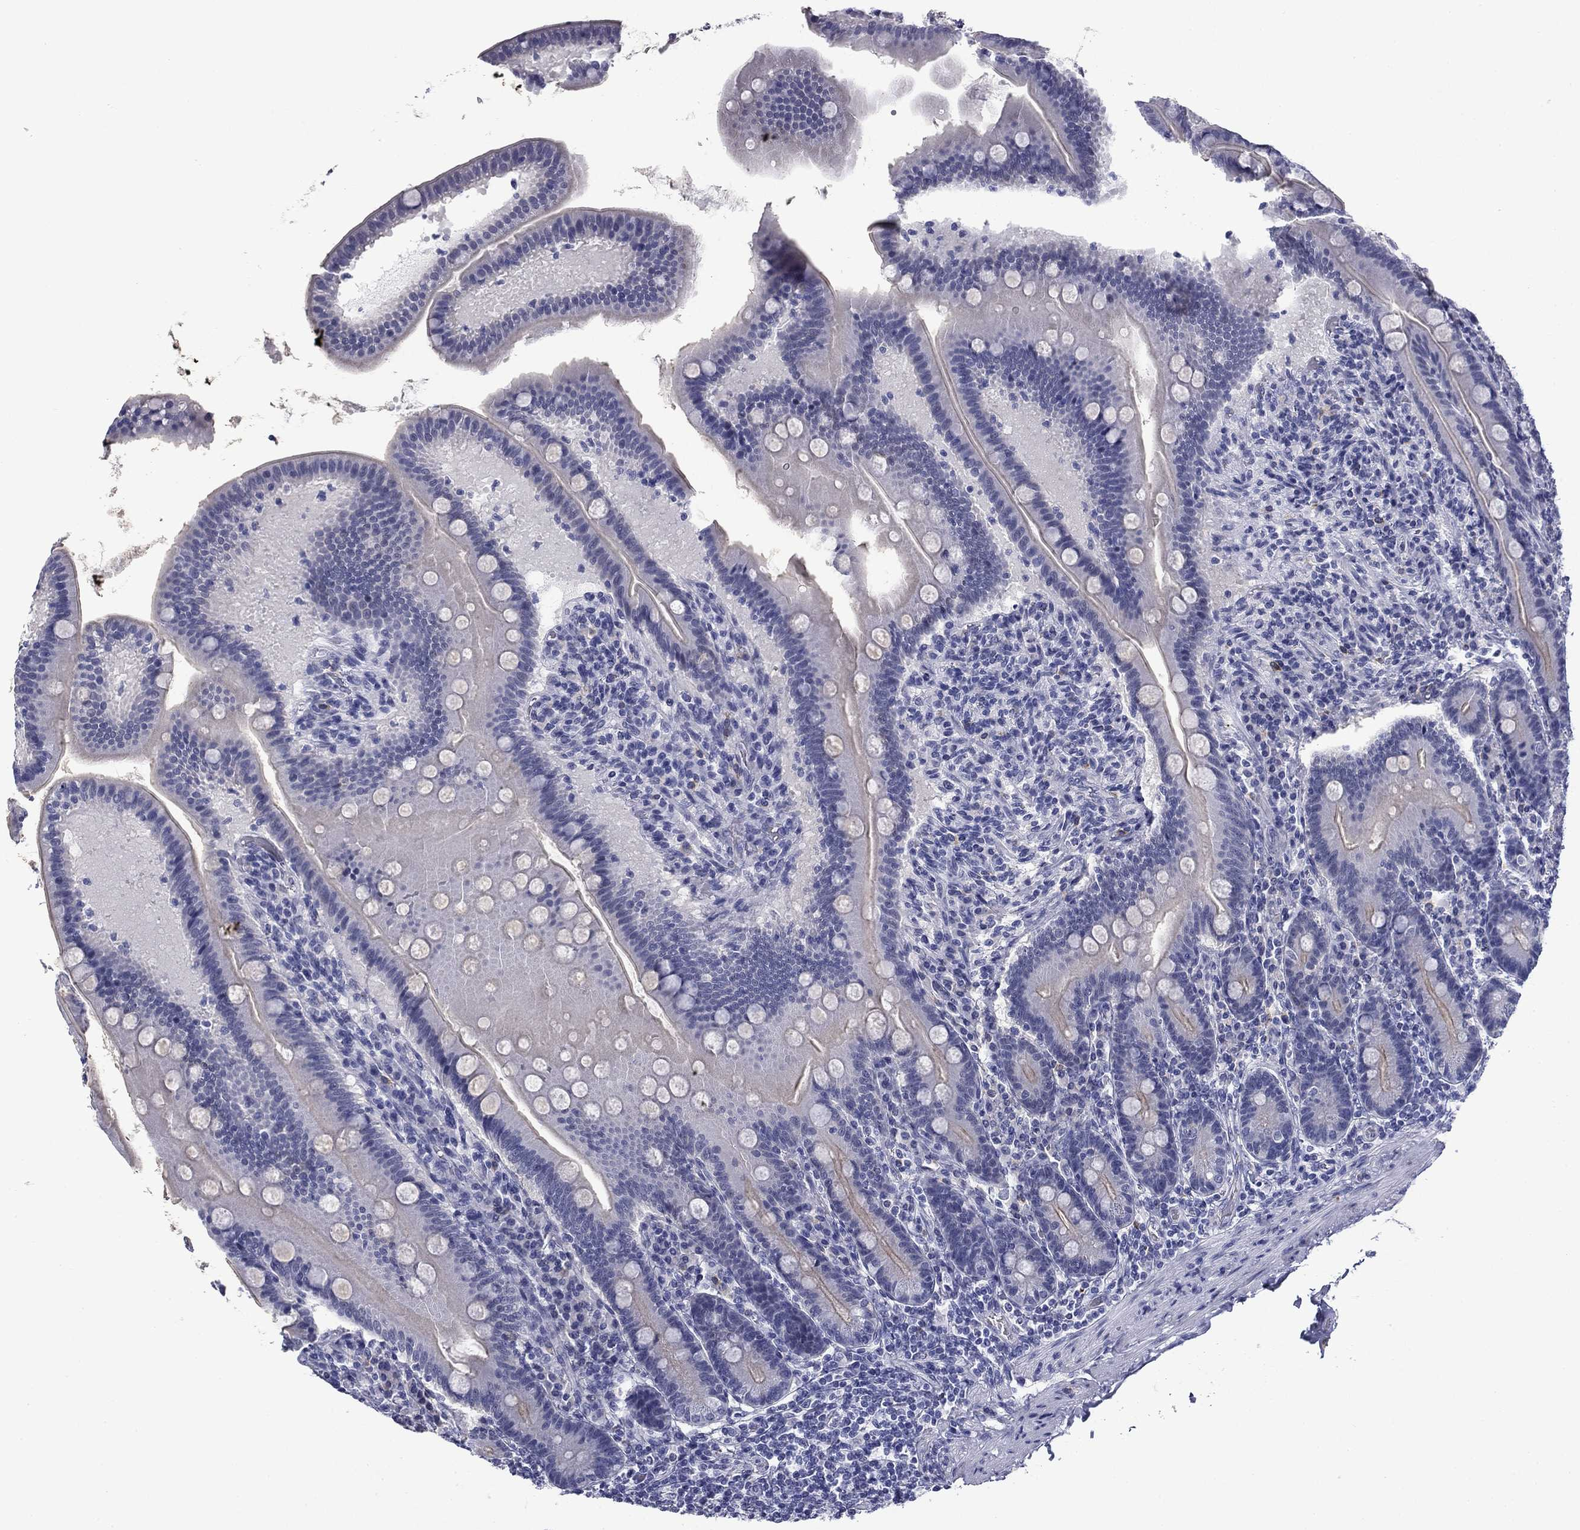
{"staining": {"intensity": "moderate", "quantity": "<25%", "location": "cytoplasmic/membranous"}, "tissue": "small intestine", "cell_type": "Glandular cells", "image_type": "normal", "snomed": [{"axis": "morphology", "description": "Normal tissue, NOS"}, {"axis": "topography", "description": "Small intestine"}], "caption": "Normal small intestine shows moderate cytoplasmic/membranous positivity in about <25% of glandular cells The staining was performed using DAB to visualize the protein expression in brown, while the nuclei were stained in blue with hematoxylin (Magnification: 20x)..", "gene": "BCL2L14", "patient": {"sex": "male", "age": 66}}